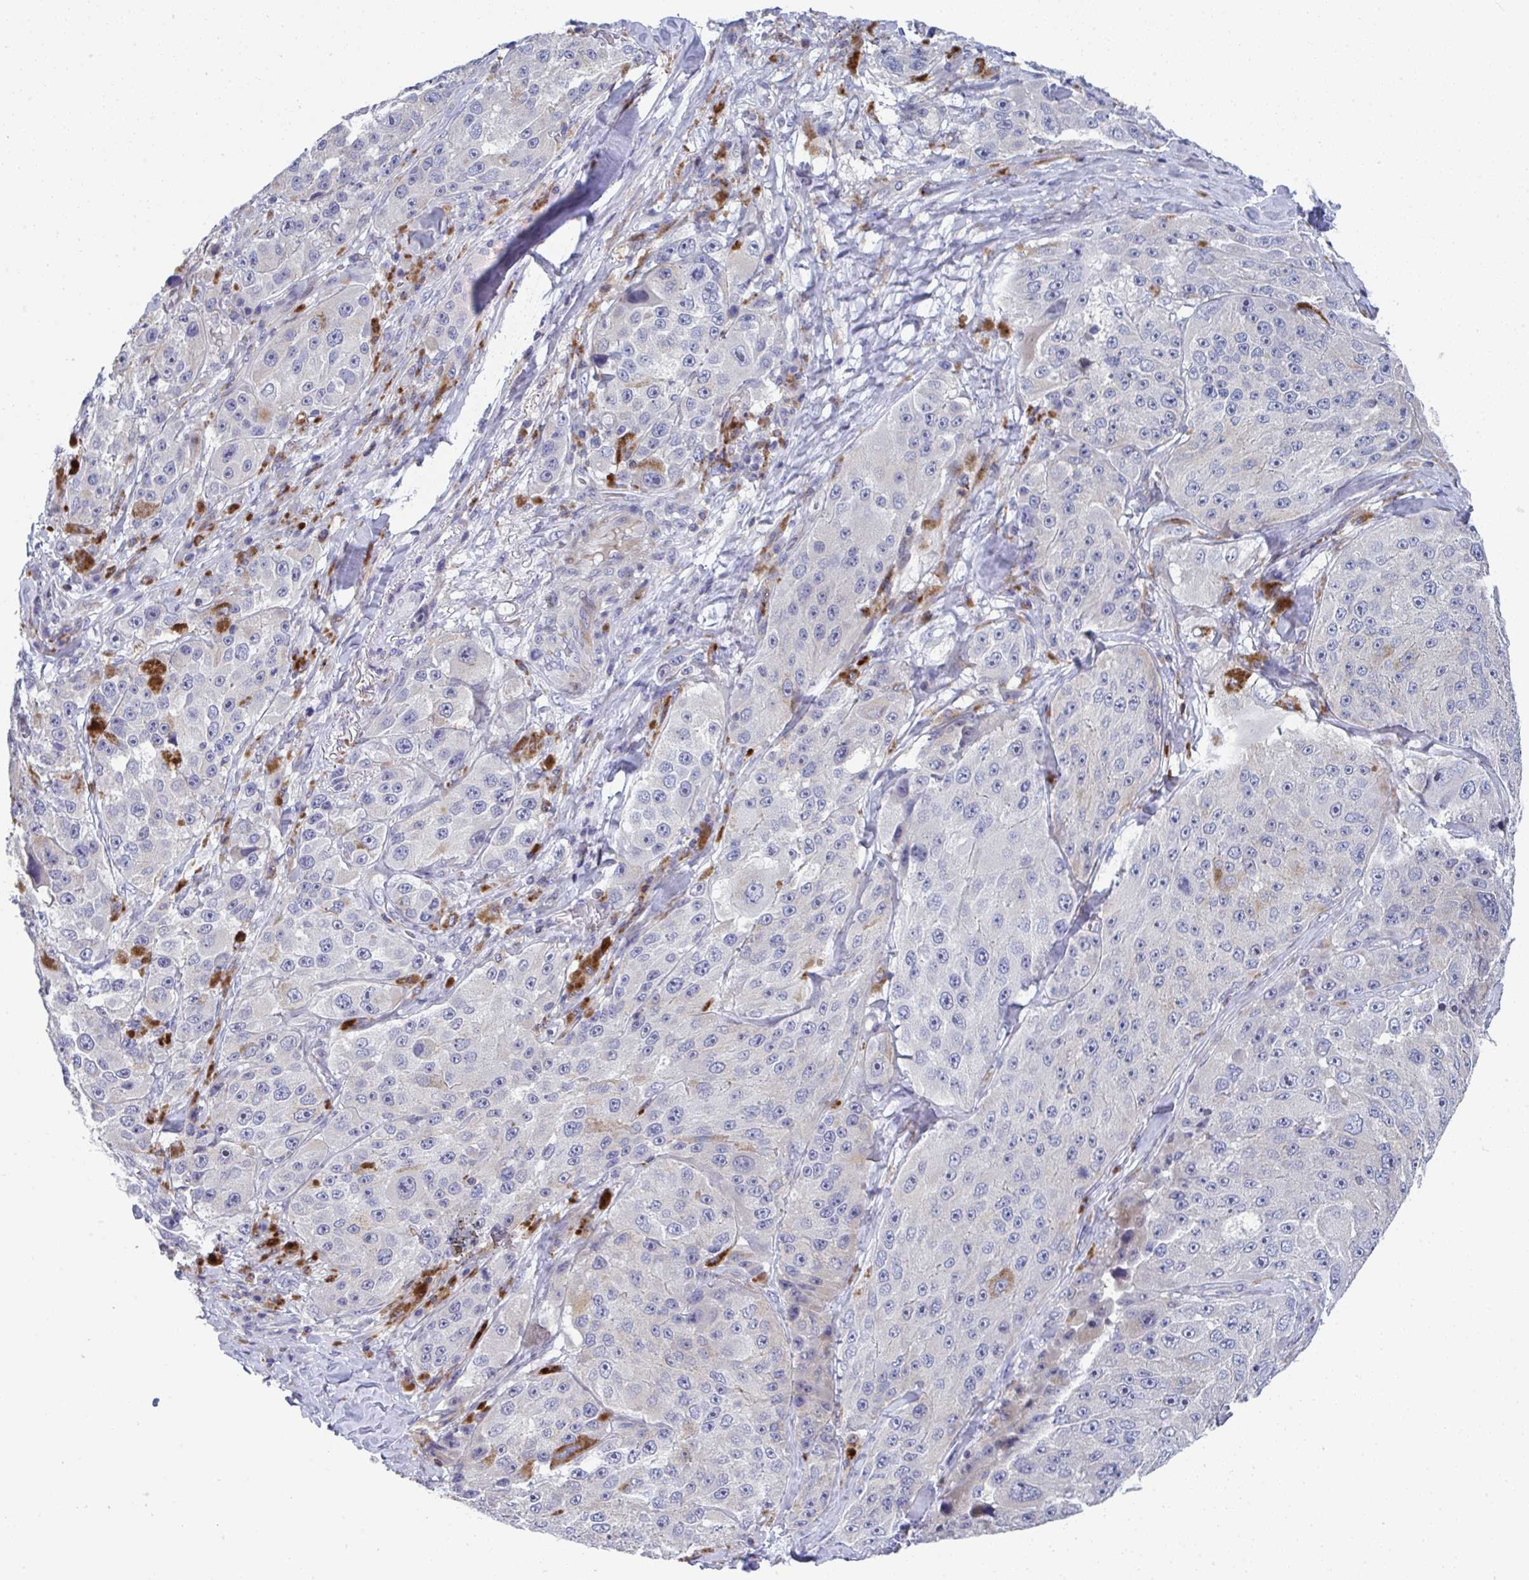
{"staining": {"intensity": "negative", "quantity": "none", "location": "none"}, "tissue": "melanoma", "cell_type": "Tumor cells", "image_type": "cancer", "snomed": [{"axis": "morphology", "description": "Malignant melanoma, Metastatic site"}, {"axis": "topography", "description": "Lymph node"}], "caption": "IHC photomicrograph of neoplastic tissue: malignant melanoma (metastatic site) stained with DAB demonstrates no significant protein staining in tumor cells.", "gene": "AOC2", "patient": {"sex": "male", "age": 62}}